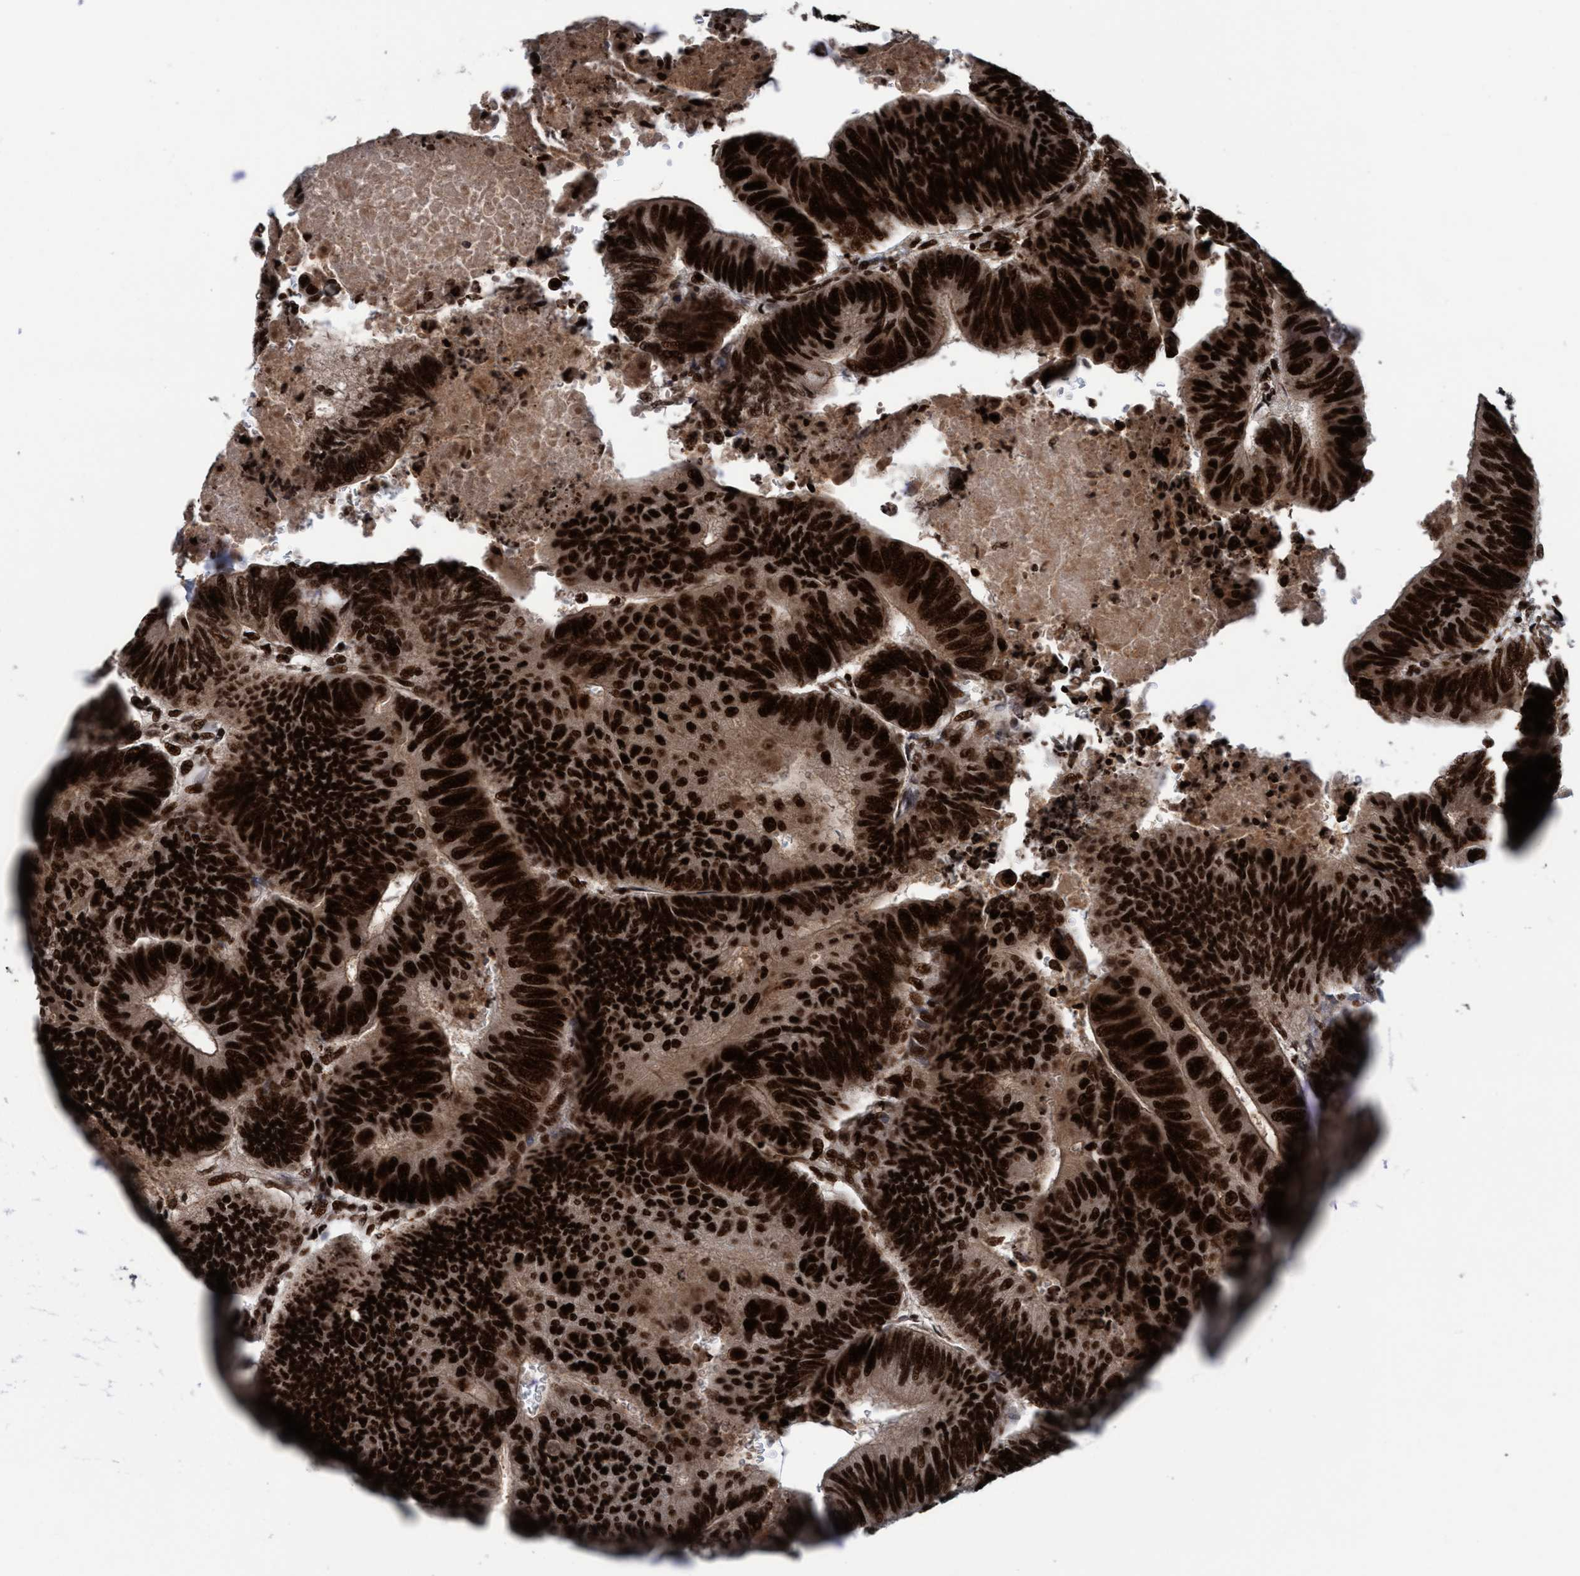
{"staining": {"intensity": "strong", "quantity": ">75%", "location": "nuclear"}, "tissue": "colorectal cancer", "cell_type": "Tumor cells", "image_type": "cancer", "snomed": [{"axis": "morphology", "description": "Normal tissue, NOS"}, {"axis": "morphology", "description": "Adenocarcinoma, NOS"}, {"axis": "topography", "description": "Rectum"}, {"axis": "topography", "description": "Peripheral nerve tissue"}], "caption": "Immunohistochemistry (IHC) photomicrograph of human adenocarcinoma (colorectal) stained for a protein (brown), which reveals high levels of strong nuclear positivity in approximately >75% of tumor cells.", "gene": "TOPBP1", "patient": {"sex": "male", "age": 92}}